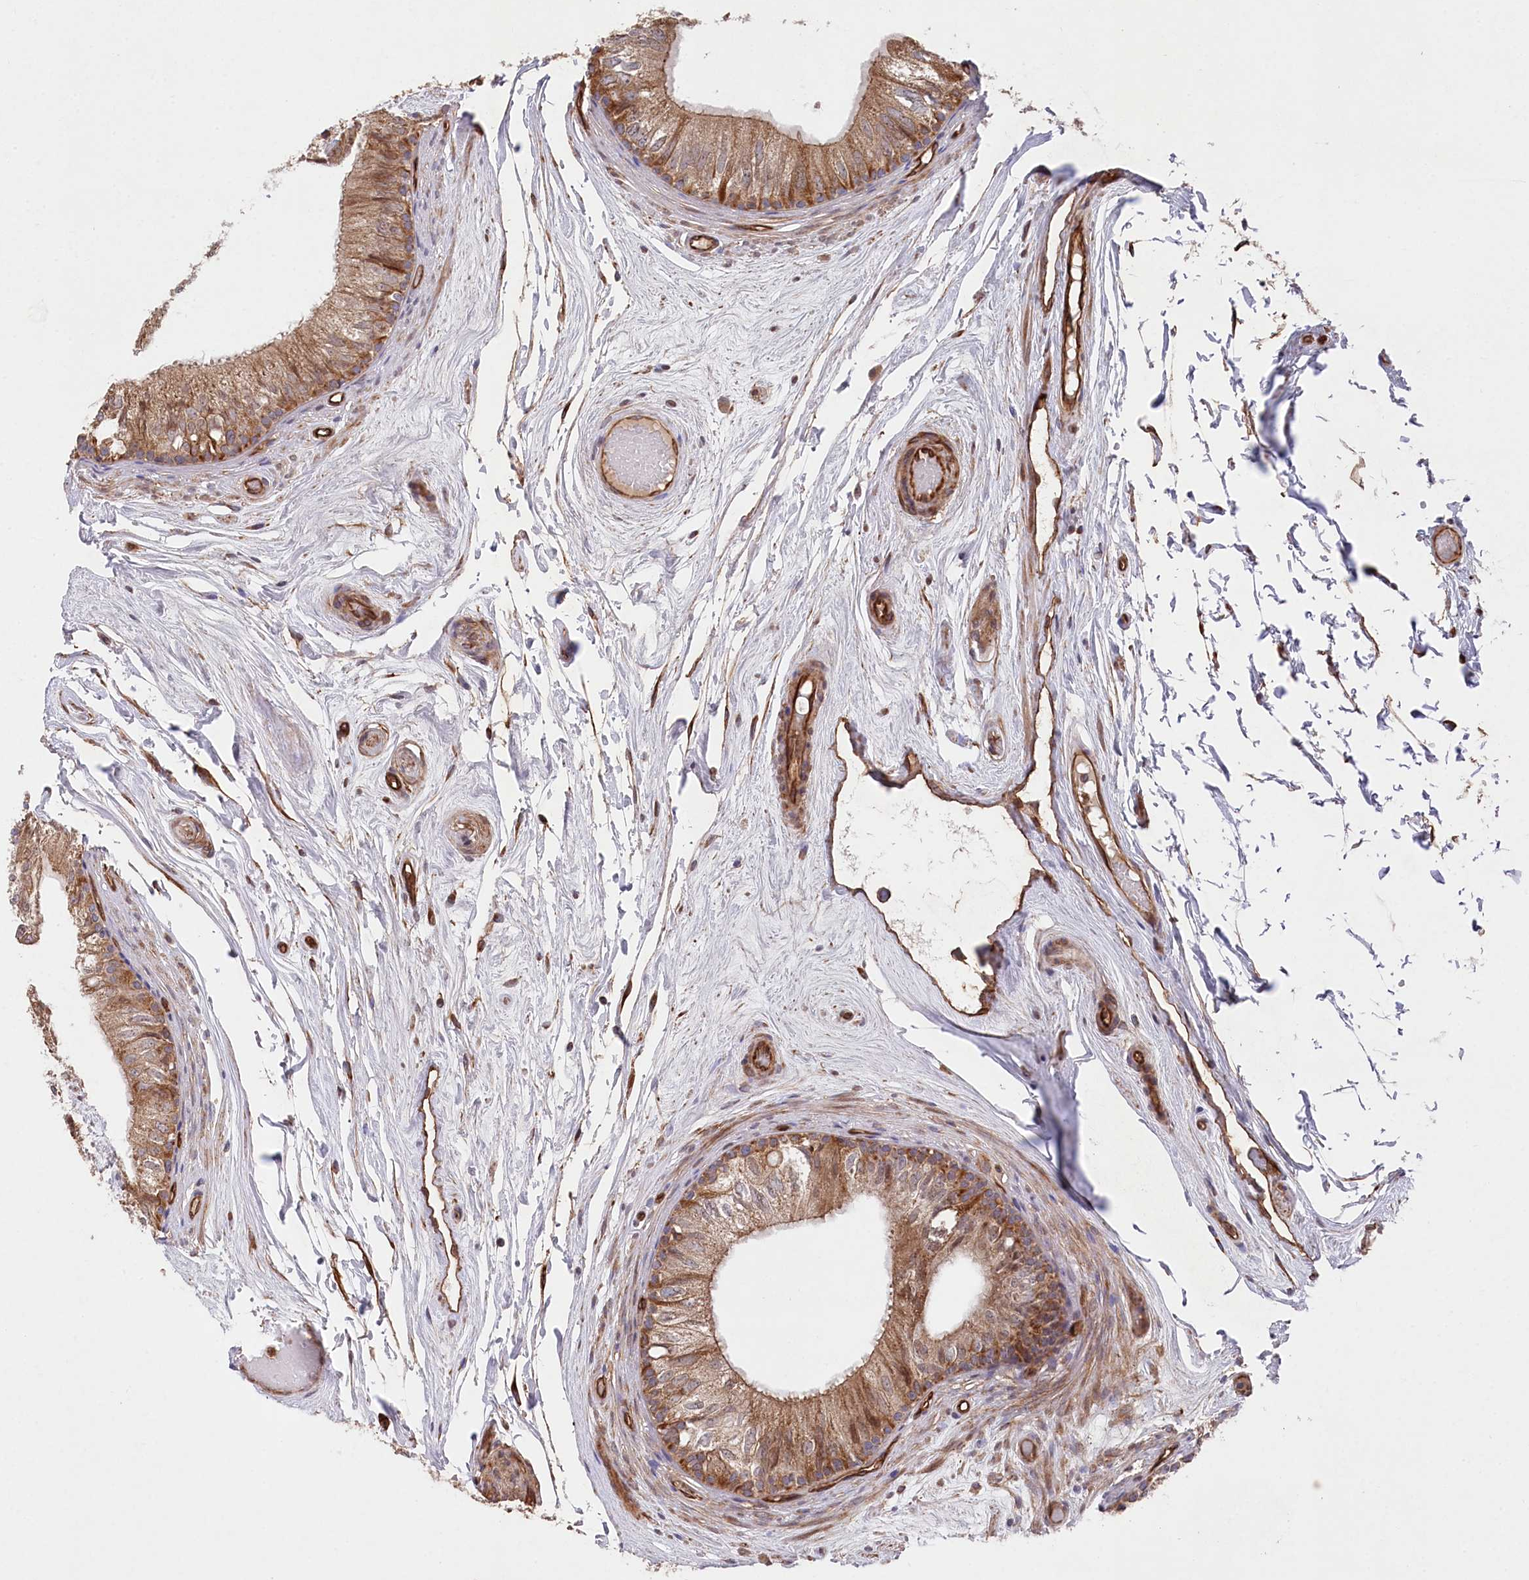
{"staining": {"intensity": "strong", "quantity": ">75%", "location": "cytoplasmic/membranous"}, "tissue": "epididymis", "cell_type": "Glandular cells", "image_type": "normal", "snomed": [{"axis": "morphology", "description": "Normal tissue, NOS"}, {"axis": "topography", "description": "Epididymis"}], "caption": "Protein expression analysis of benign epididymis exhibits strong cytoplasmic/membranous expression in approximately >75% of glandular cells. The protein is shown in brown color, while the nuclei are stained blue.", "gene": "MTPAP", "patient": {"sex": "male", "age": 79}}